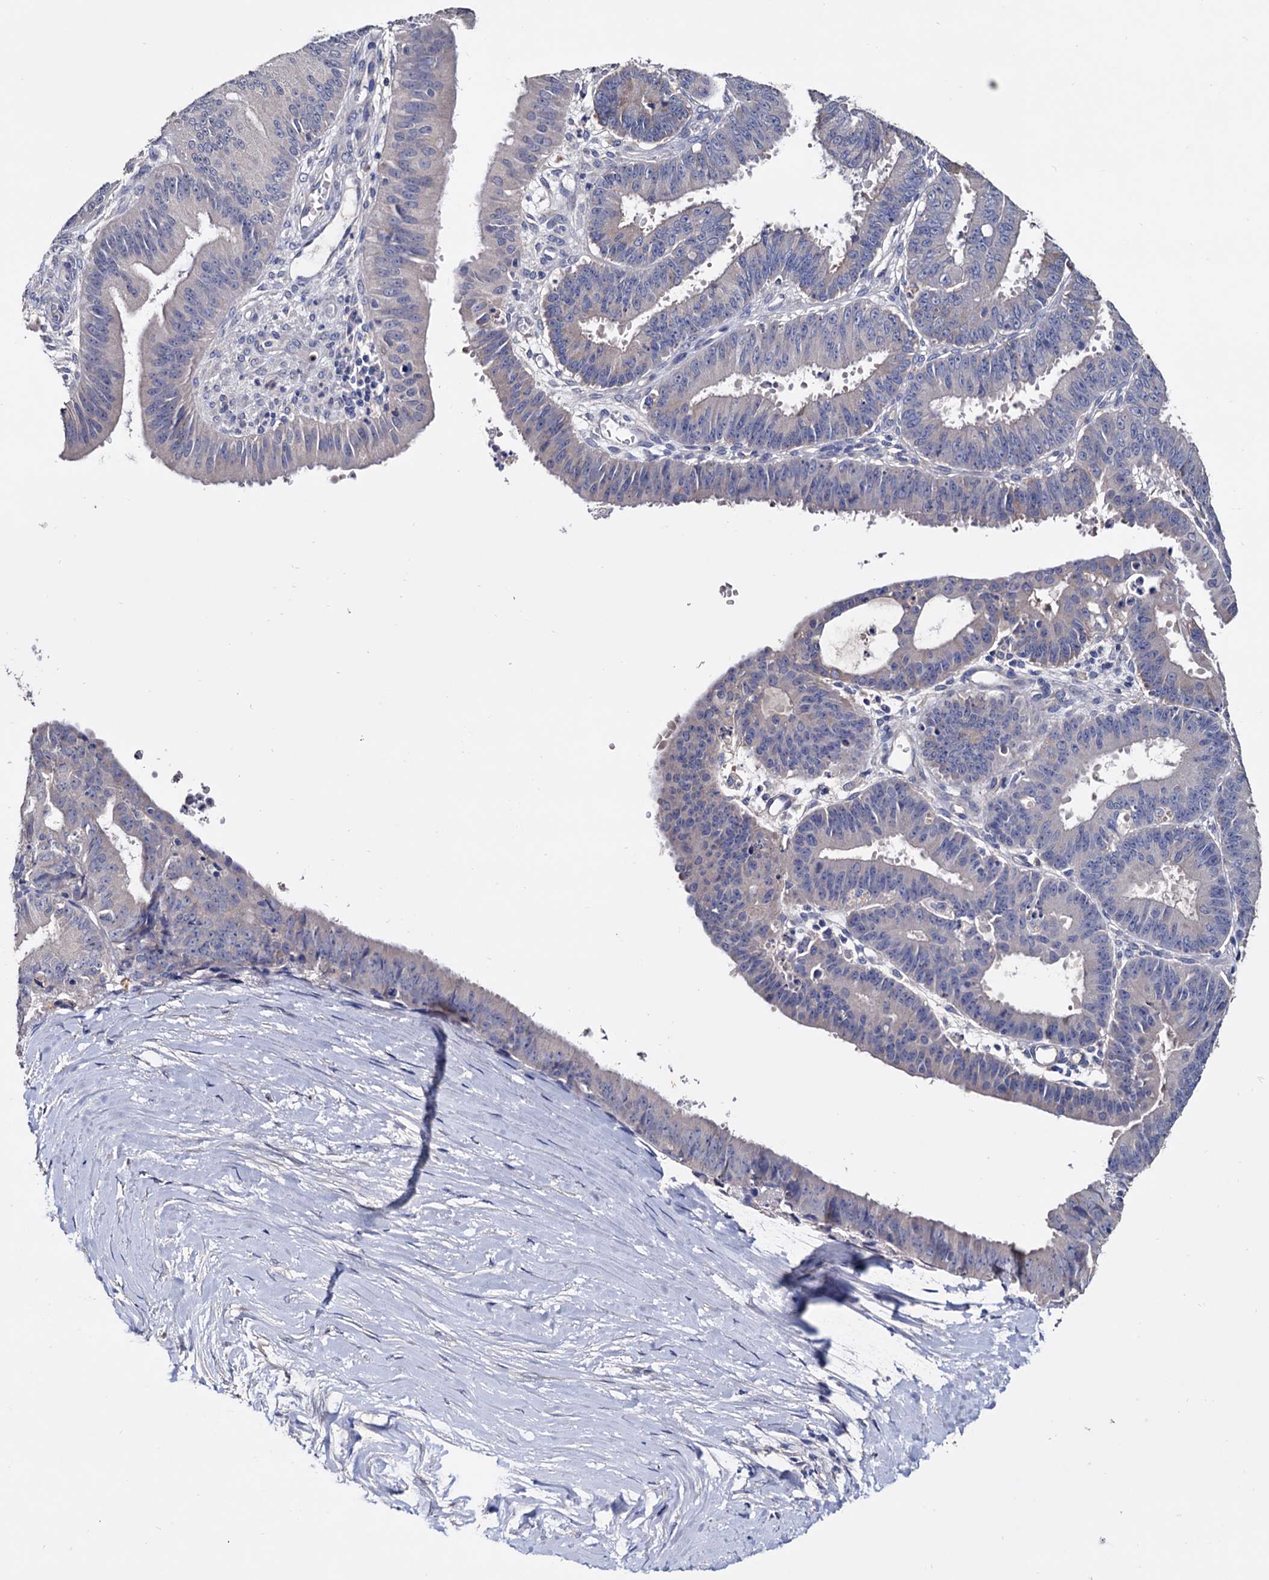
{"staining": {"intensity": "negative", "quantity": "none", "location": "none"}, "tissue": "ovarian cancer", "cell_type": "Tumor cells", "image_type": "cancer", "snomed": [{"axis": "morphology", "description": "Carcinoma, endometroid"}, {"axis": "topography", "description": "Appendix"}, {"axis": "topography", "description": "Ovary"}], "caption": "The IHC histopathology image has no significant expression in tumor cells of ovarian cancer tissue. The staining was performed using DAB (3,3'-diaminobenzidine) to visualize the protein expression in brown, while the nuclei were stained in blue with hematoxylin (Magnification: 20x).", "gene": "NPAS4", "patient": {"sex": "female", "age": 42}}